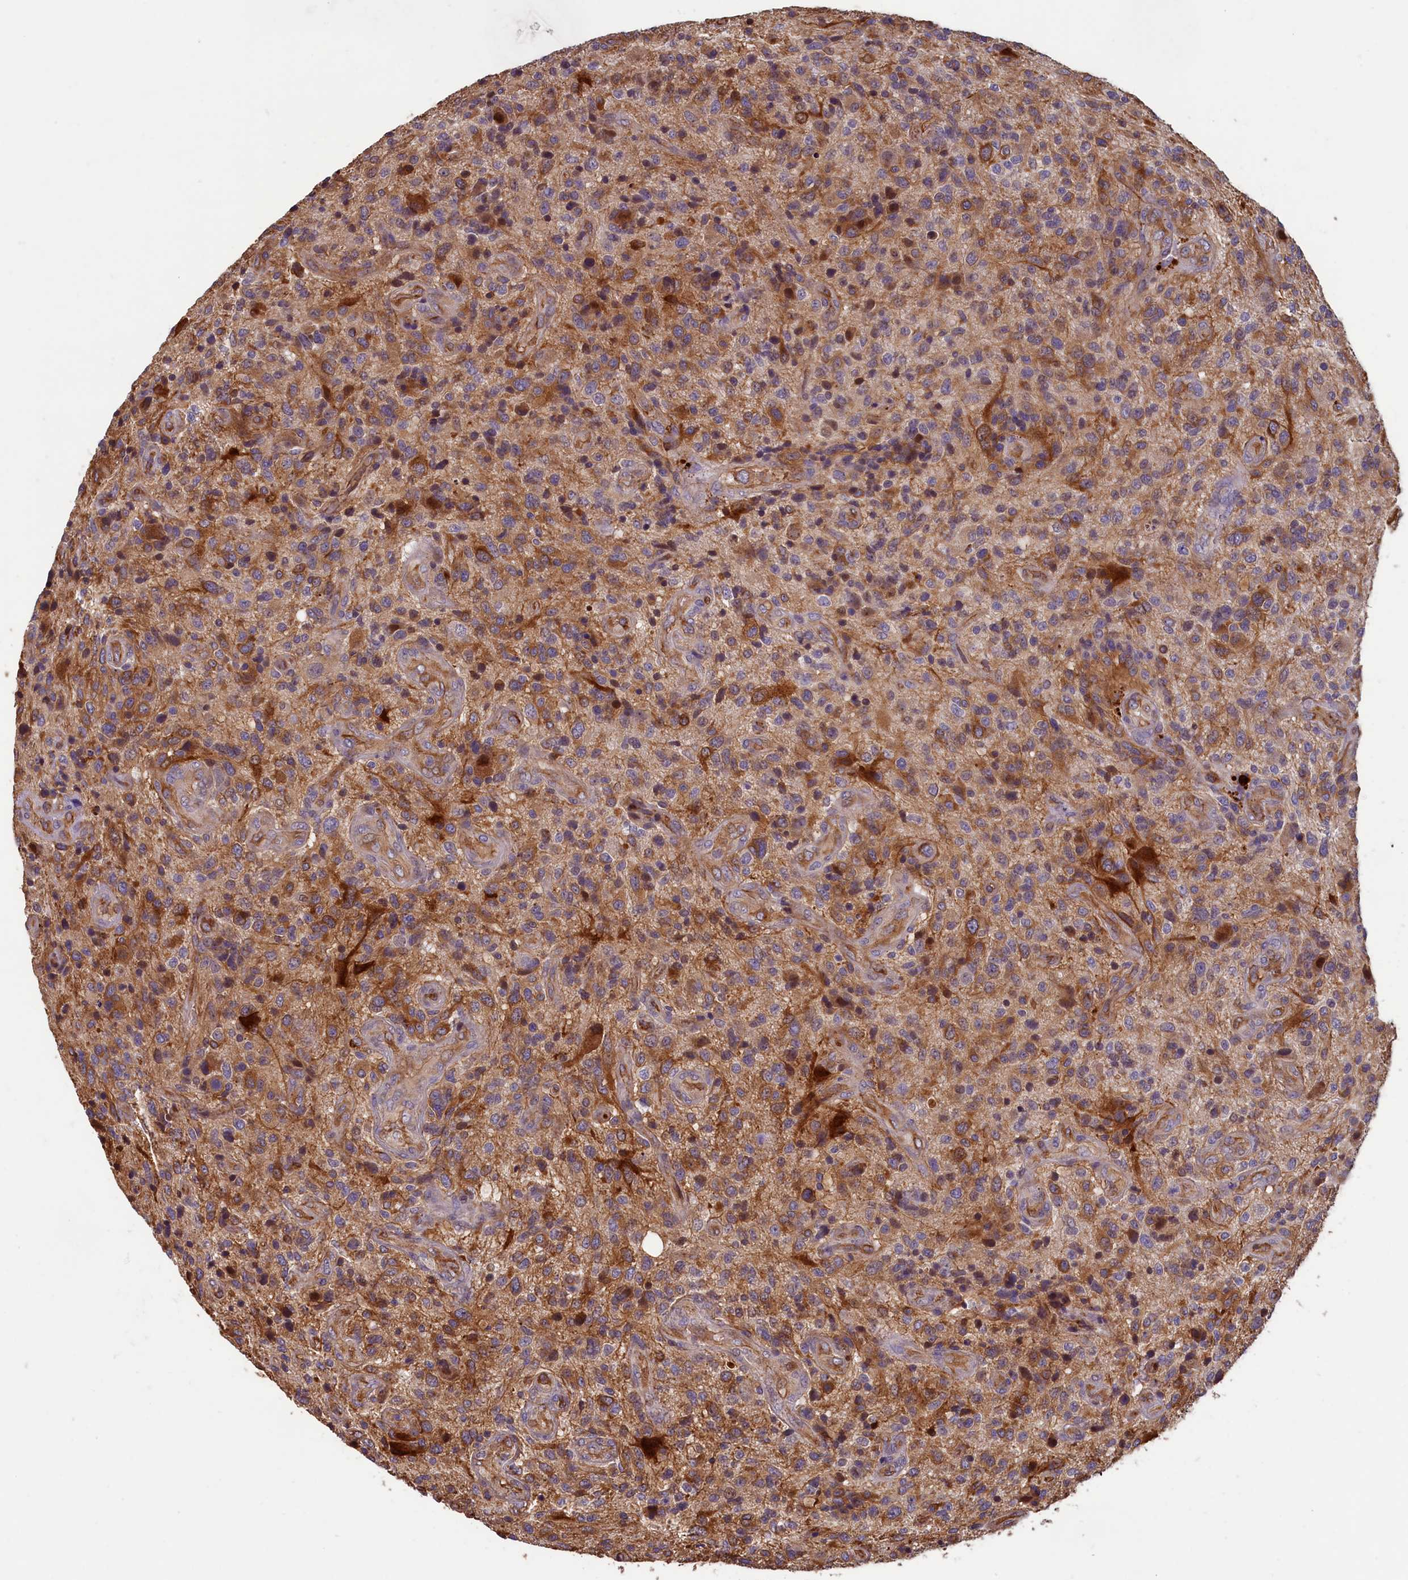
{"staining": {"intensity": "moderate", "quantity": ">75%", "location": "cytoplasmic/membranous"}, "tissue": "glioma", "cell_type": "Tumor cells", "image_type": "cancer", "snomed": [{"axis": "morphology", "description": "Glioma, malignant, High grade"}, {"axis": "topography", "description": "Brain"}], "caption": "Moderate cytoplasmic/membranous expression for a protein is present in approximately >75% of tumor cells of malignant glioma (high-grade) using immunohistochemistry.", "gene": "ACSBG1", "patient": {"sex": "male", "age": 47}}